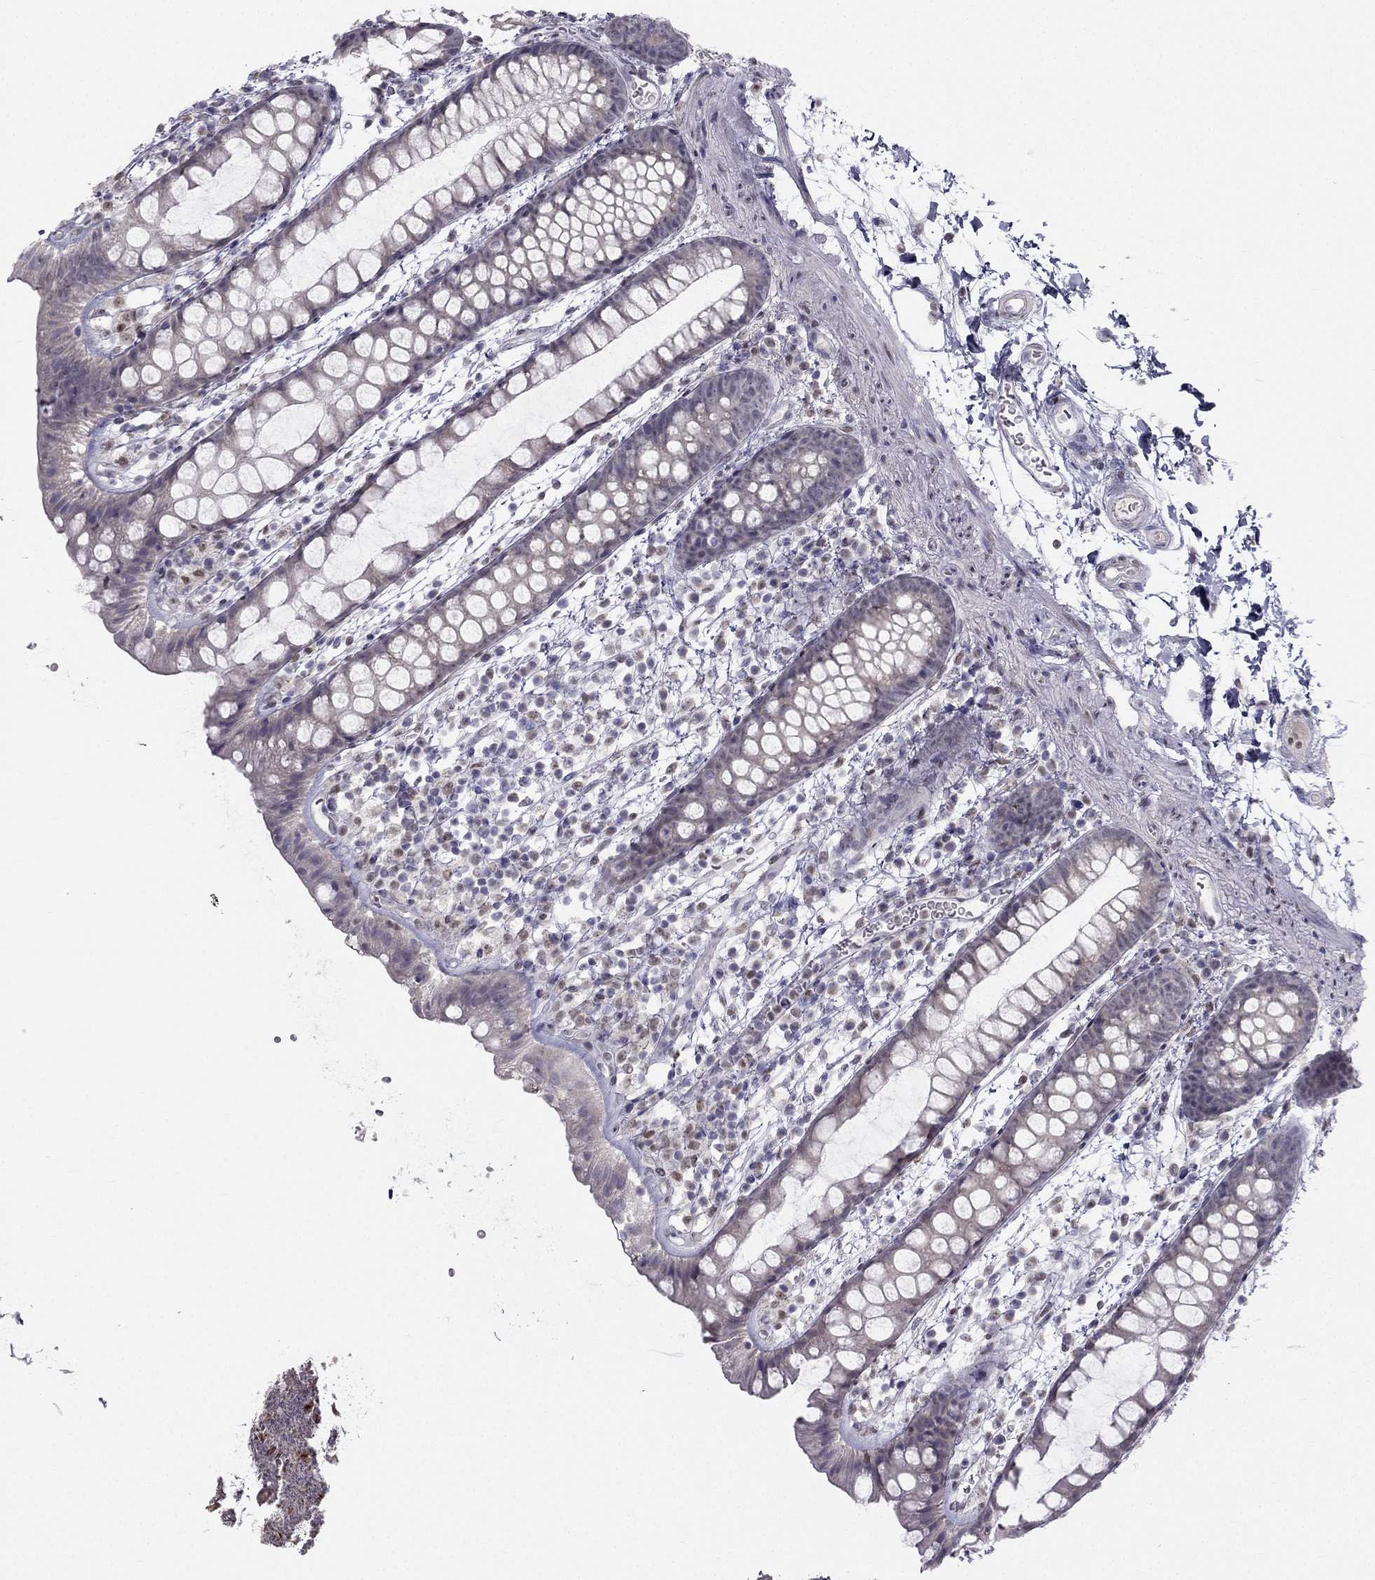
{"staining": {"intensity": "negative", "quantity": "none", "location": "none"}, "tissue": "rectum", "cell_type": "Glandular cells", "image_type": "normal", "snomed": [{"axis": "morphology", "description": "Normal tissue, NOS"}, {"axis": "topography", "description": "Rectum"}], "caption": "High magnification brightfield microscopy of normal rectum stained with DAB (brown) and counterstained with hematoxylin (blue): glandular cells show no significant staining. (DAB immunohistochemistry, high magnification).", "gene": "TRPS1", "patient": {"sex": "male", "age": 57}}